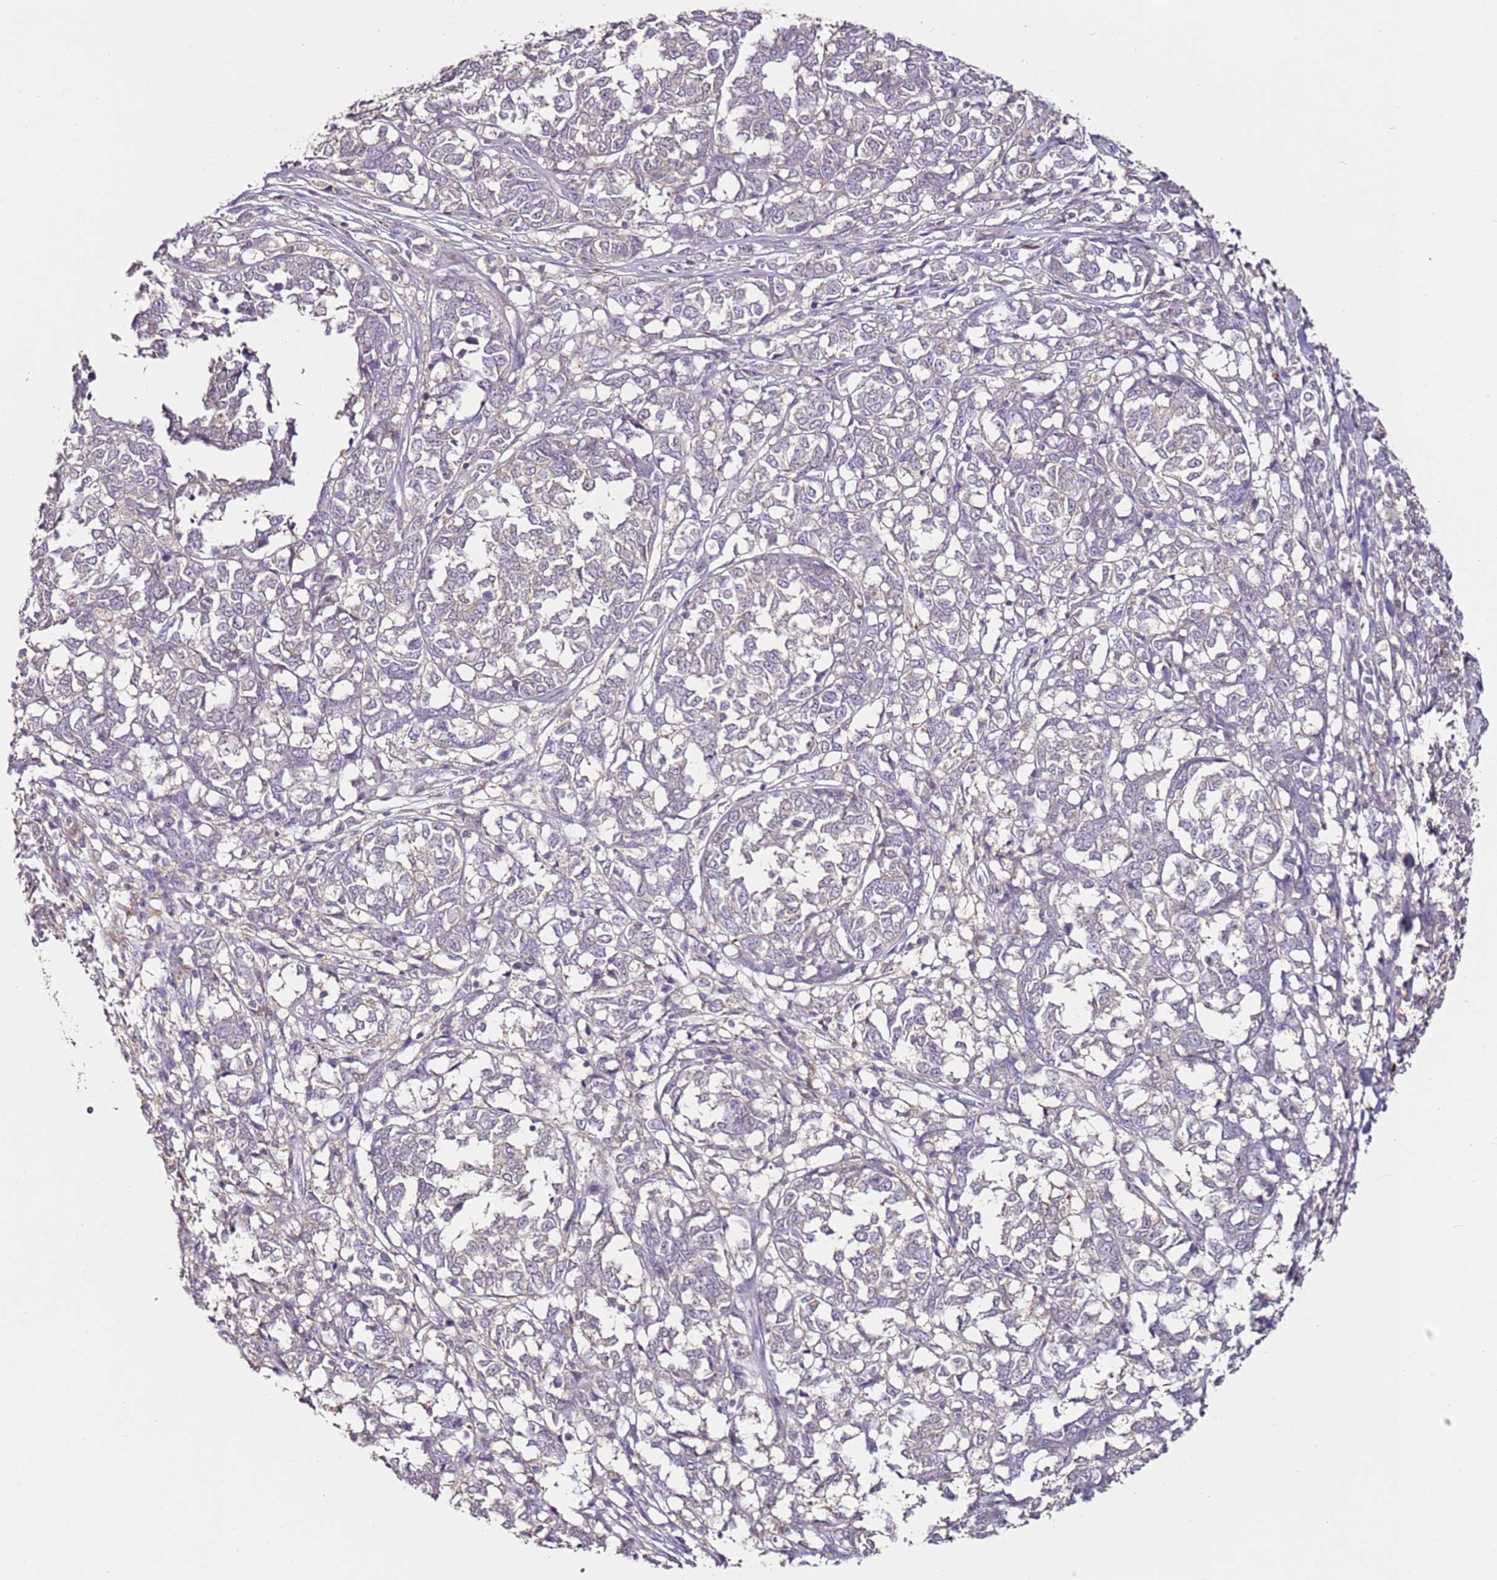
{"staining": {"intensity": "negative", "quantity": "none", "location": "none"}, "tissue": "melanoma", "cell_type": "Tumor cells", "image_type": "cancer", "snomed": [{"axis": "morphology", "description": "Malignant melanoma, NOS"}, {"axis": "topography", "description": "Skin"}], "caption": "Immunohistochemistry of melanoma exhibits no expression in tumor cells. The staining is performed using DAB (3,3'-diaminobenzidine) brown chromogen with nuclei counter-stained in using hematoxylin.", "gene": "MDH1", "patient": {"sex": "female", "age": 72}}